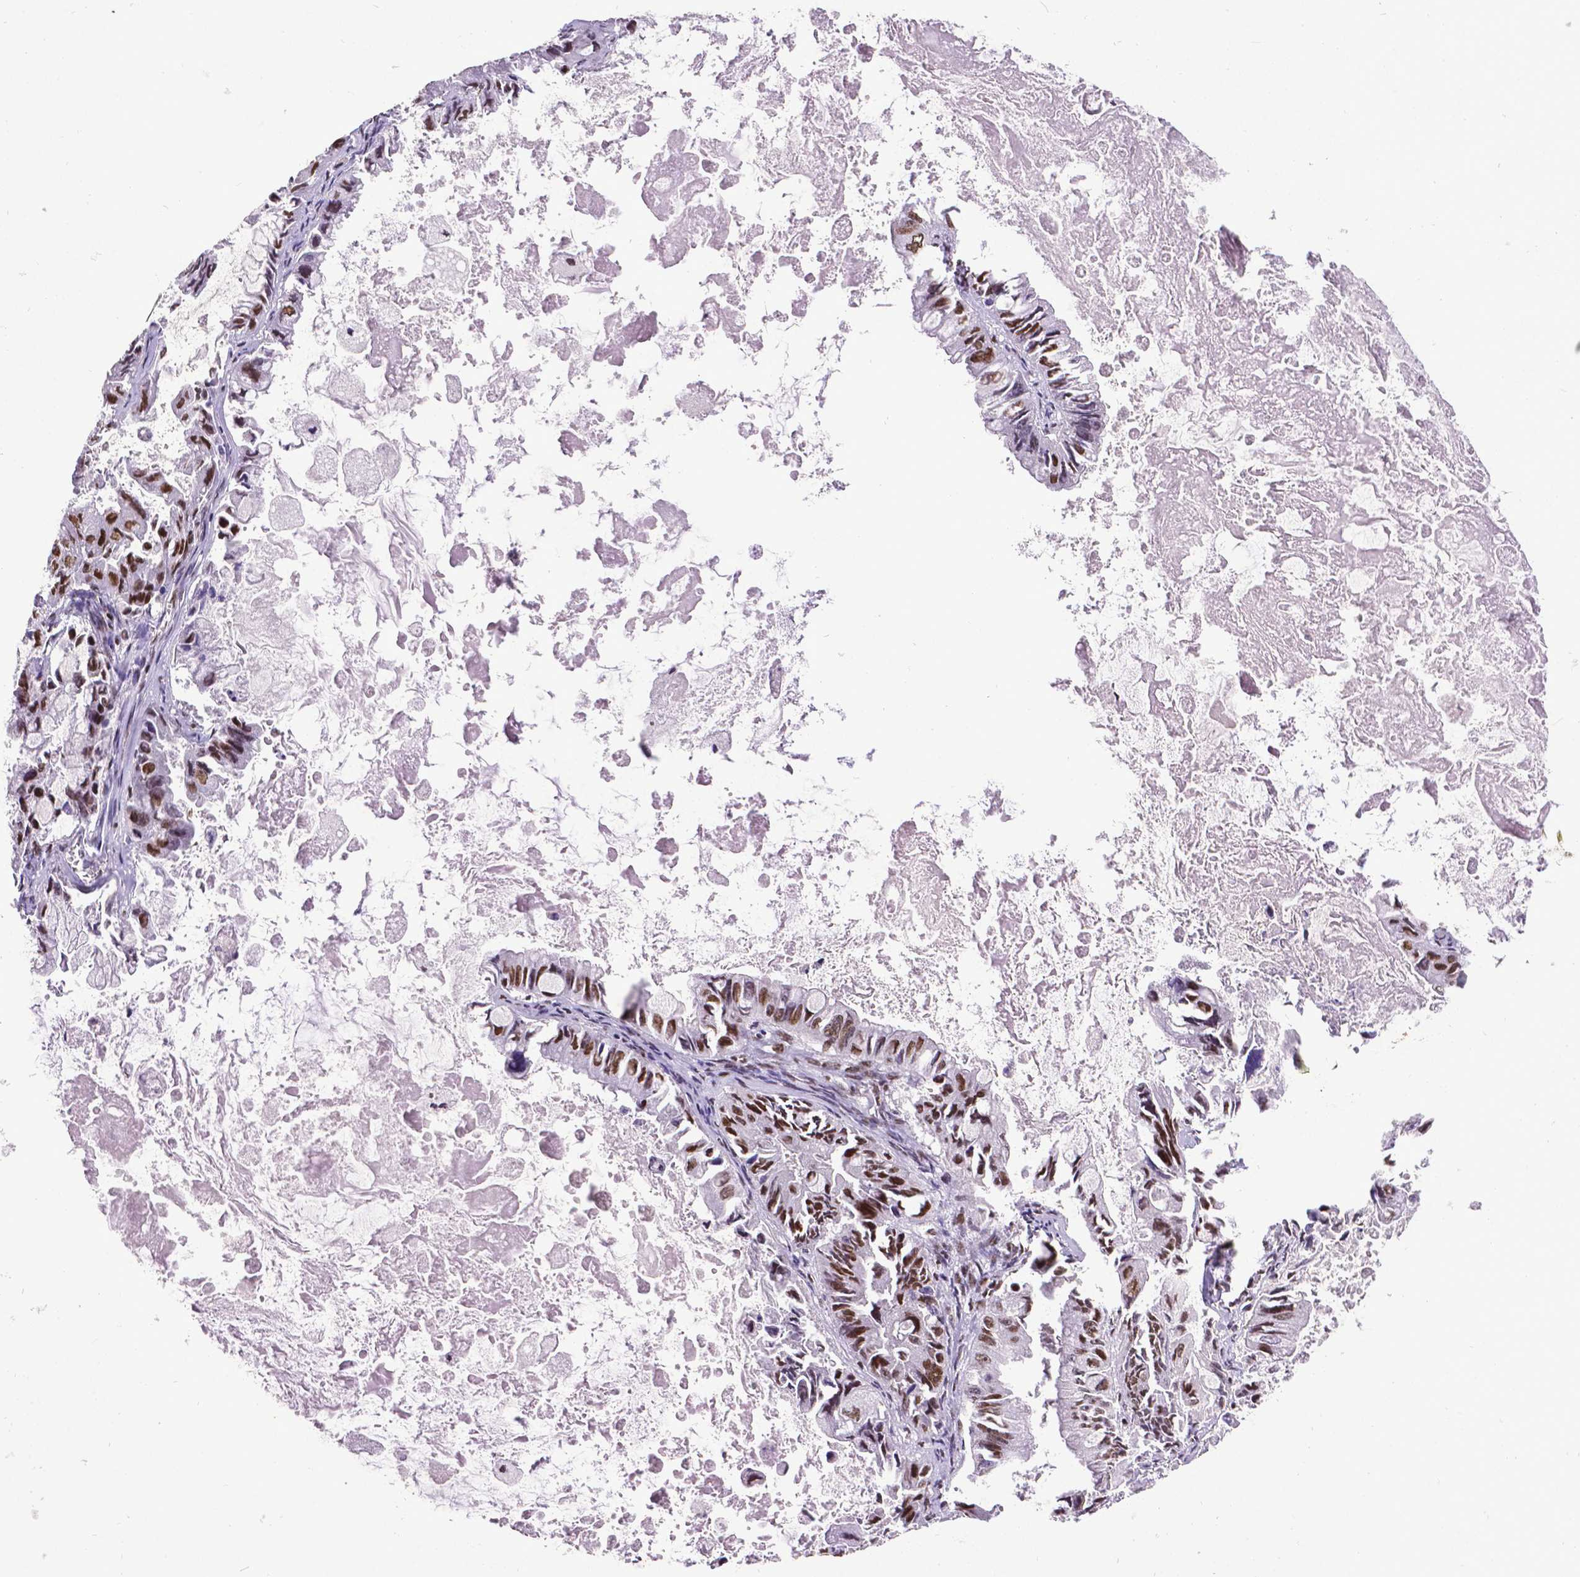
{"staining": {"intensity": "strong", "quantity": ">75%", "location": "nuclear"}, "tissue": "ovarian cancer", "cell_type": "Tumor cells", "image_type": "cancer", "snomed": [{"axis": "morphology", "description": "Cystadenocarcinoma, mucinous, NOS"}, {"axis": "topography", "description": "Ovary"}], "caption": "About >75% of tumor cells in ovarian mucinous cystadenocarcinoma exhibit strong nuclear protein expression as visualized by brown immunohistochemical staining.", "gene": "CTCF", "patient": {"sex": "female", "age": 61}}